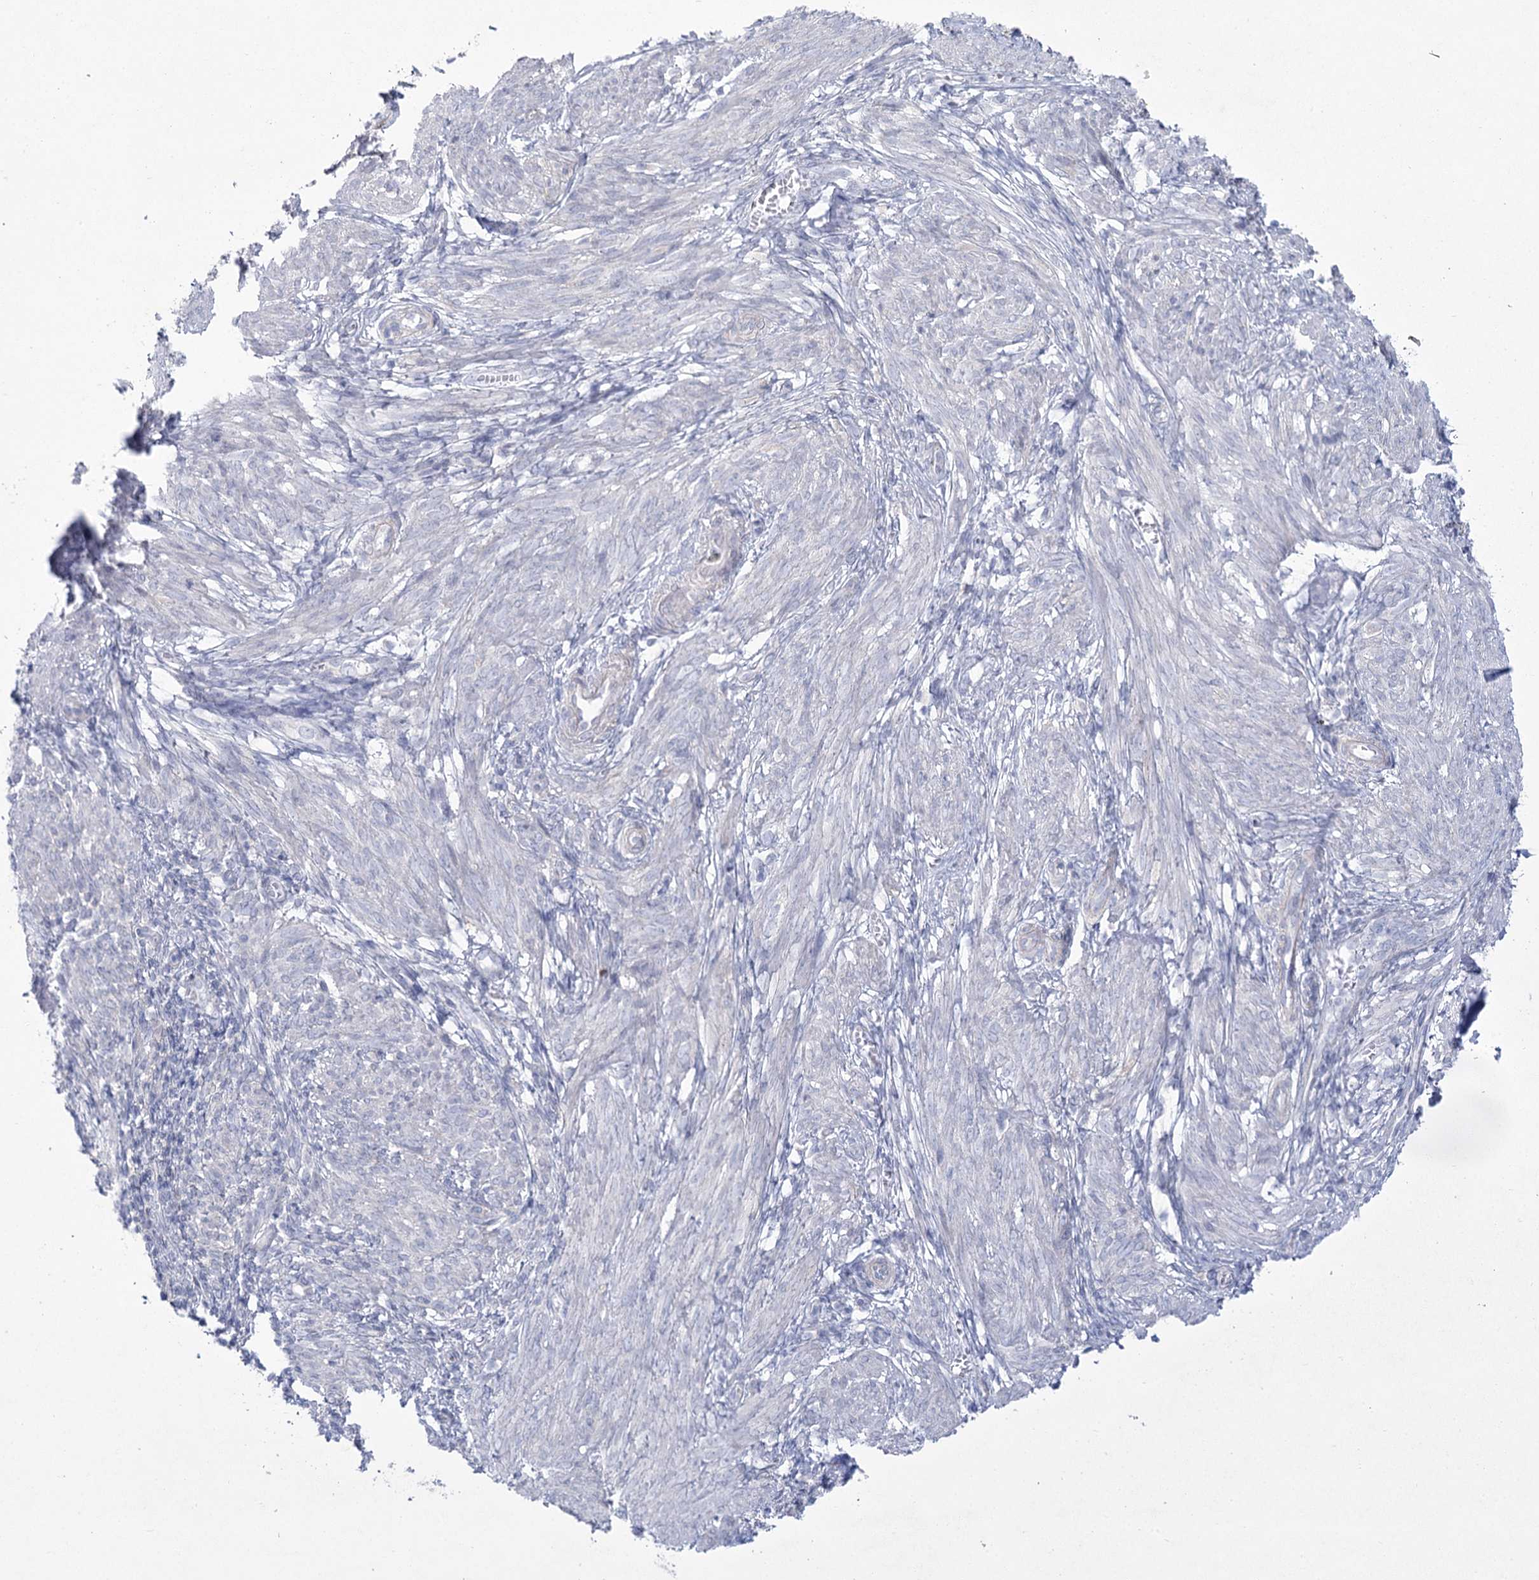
{"staining": {"intensity": "negative", "quantity": "none", "location": "none"}, "tissue": "smooth muscle", "cell_type": "Smooth muscle cells", "image_type": "normal", "snomed": [{"axis": "morphology", "description": "Normal tissue, NOS"}, {"axis": "topography", "description": "Smooth muscle"}], "caption": "Immunohistochemical staining of unremarkable smooth muscle displays no significant staining in smooth muscle cells. (DAB IHC visualized using brightfield microscopy, high magnification).", "gene": "CCDC88A", "patient": {"sex": "female", "age": 39}}